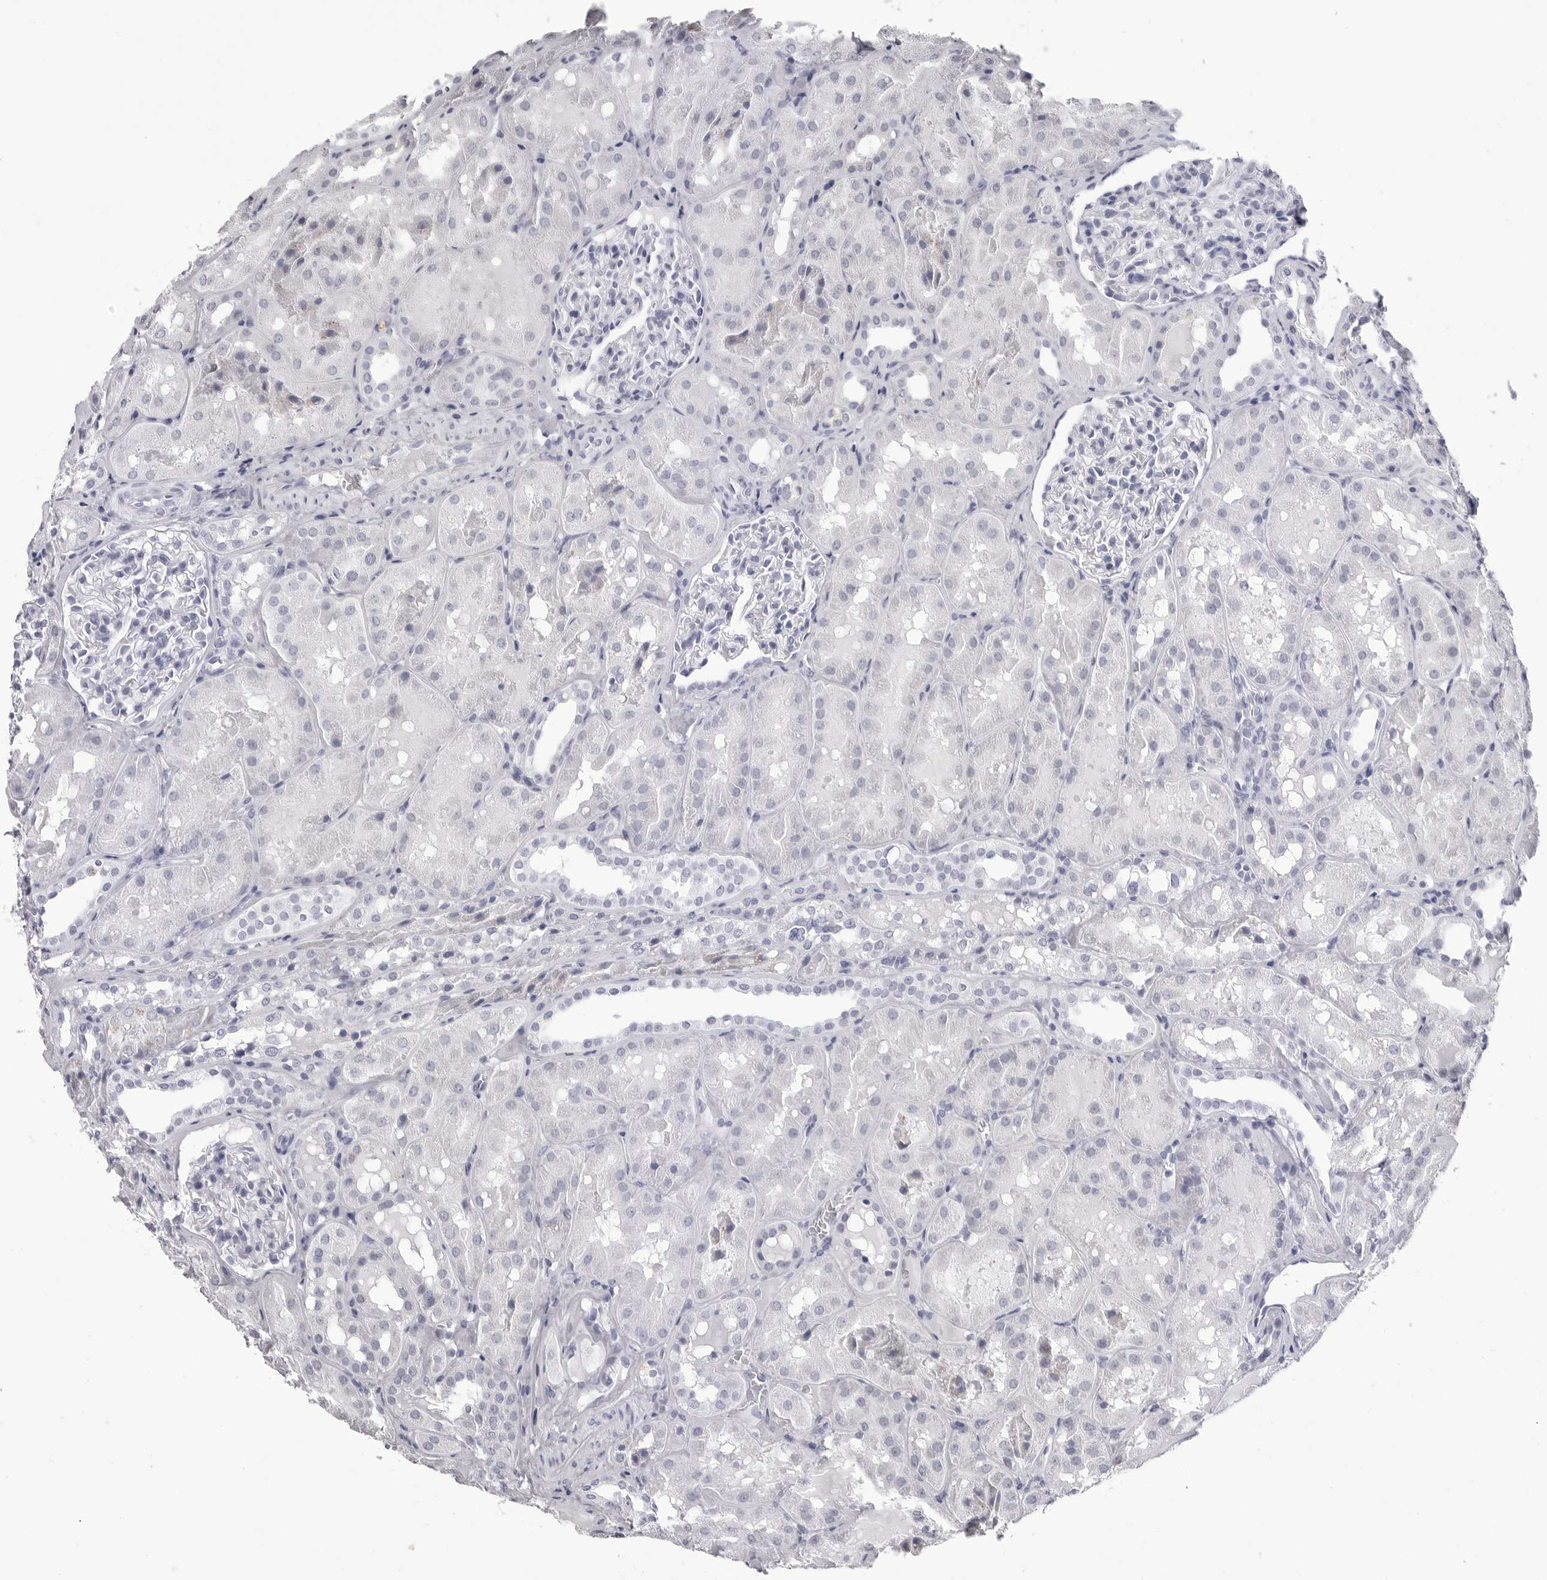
{"staining": {"intensity": "negative", "quantity": "none", "location": "none"}, "tissue": "kidney", "cell_type": "Cells in glomeruli", "image_type": "normal", "snomed": [{"axis": "morphology", "description": "Normal tissue, NOS"}, {"axis": "topography", "description": "Kidney"}], "caption": "The IHC histopathology image has no significant positivity in cells in glomeruli of kidney.", "gene": "LGALS4", "patient": {"sex": "male", "age": 16}}